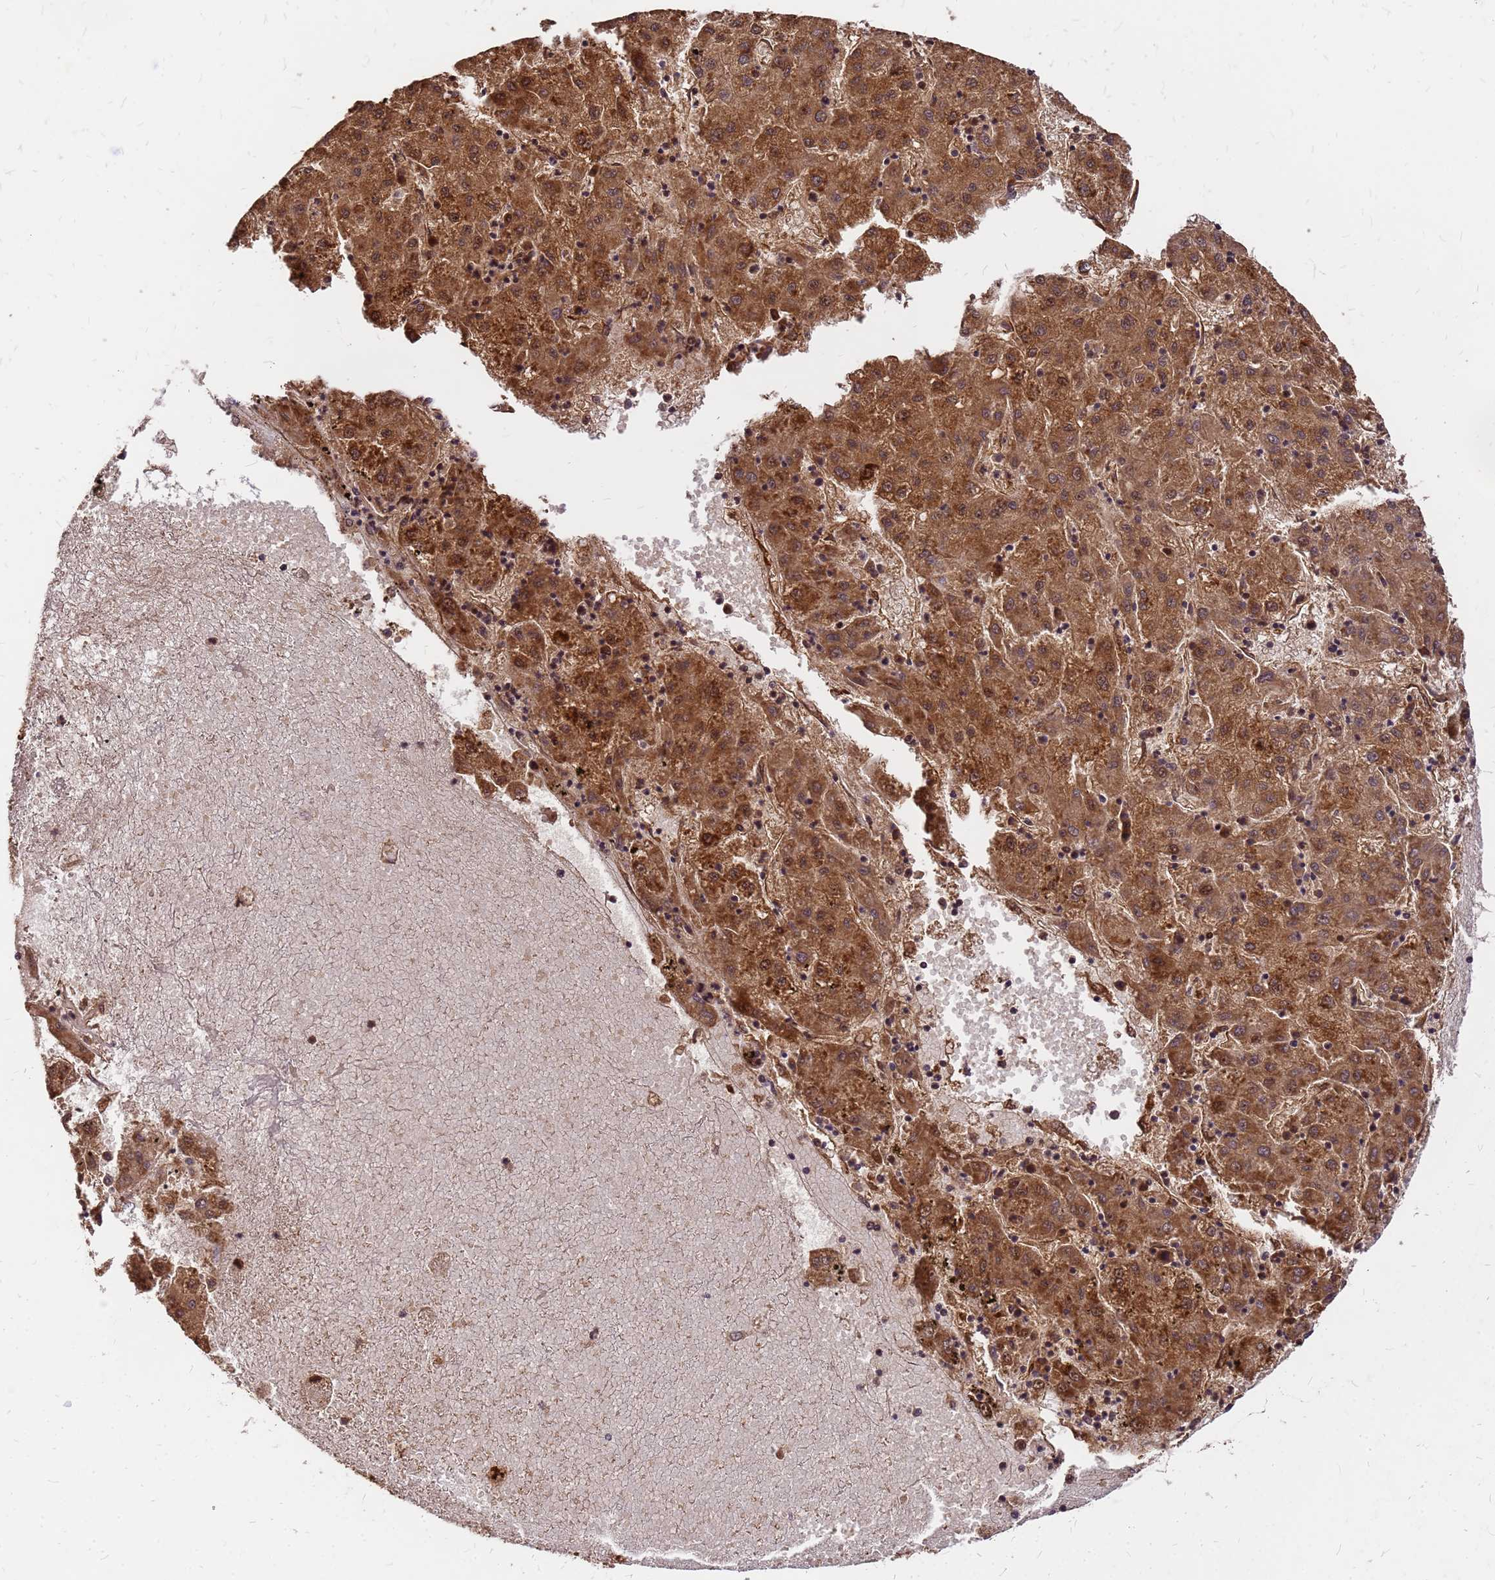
{"staining": {"intensity": "strong", "quantity": ">75%", "location": "cytoplasmic/membranous"}, "tissue": "liver cancer", "cell_type": "Tumor cells", "image_type": "cancer", "snomed": [{"axis": "morphology", "description": "Carcinoma, Hepatocellular, NOS"}, {"axis": "topography", "description": "Liver"}], "caption": "Protein expression analysis of human liver cancer (hepatocellular carcinoma) reveals strong cytoplasmic/membranous staining in about >75% of tumor cells.", "gene": "GPATCH8", "patient": {"sex": "male", "age": 72}}